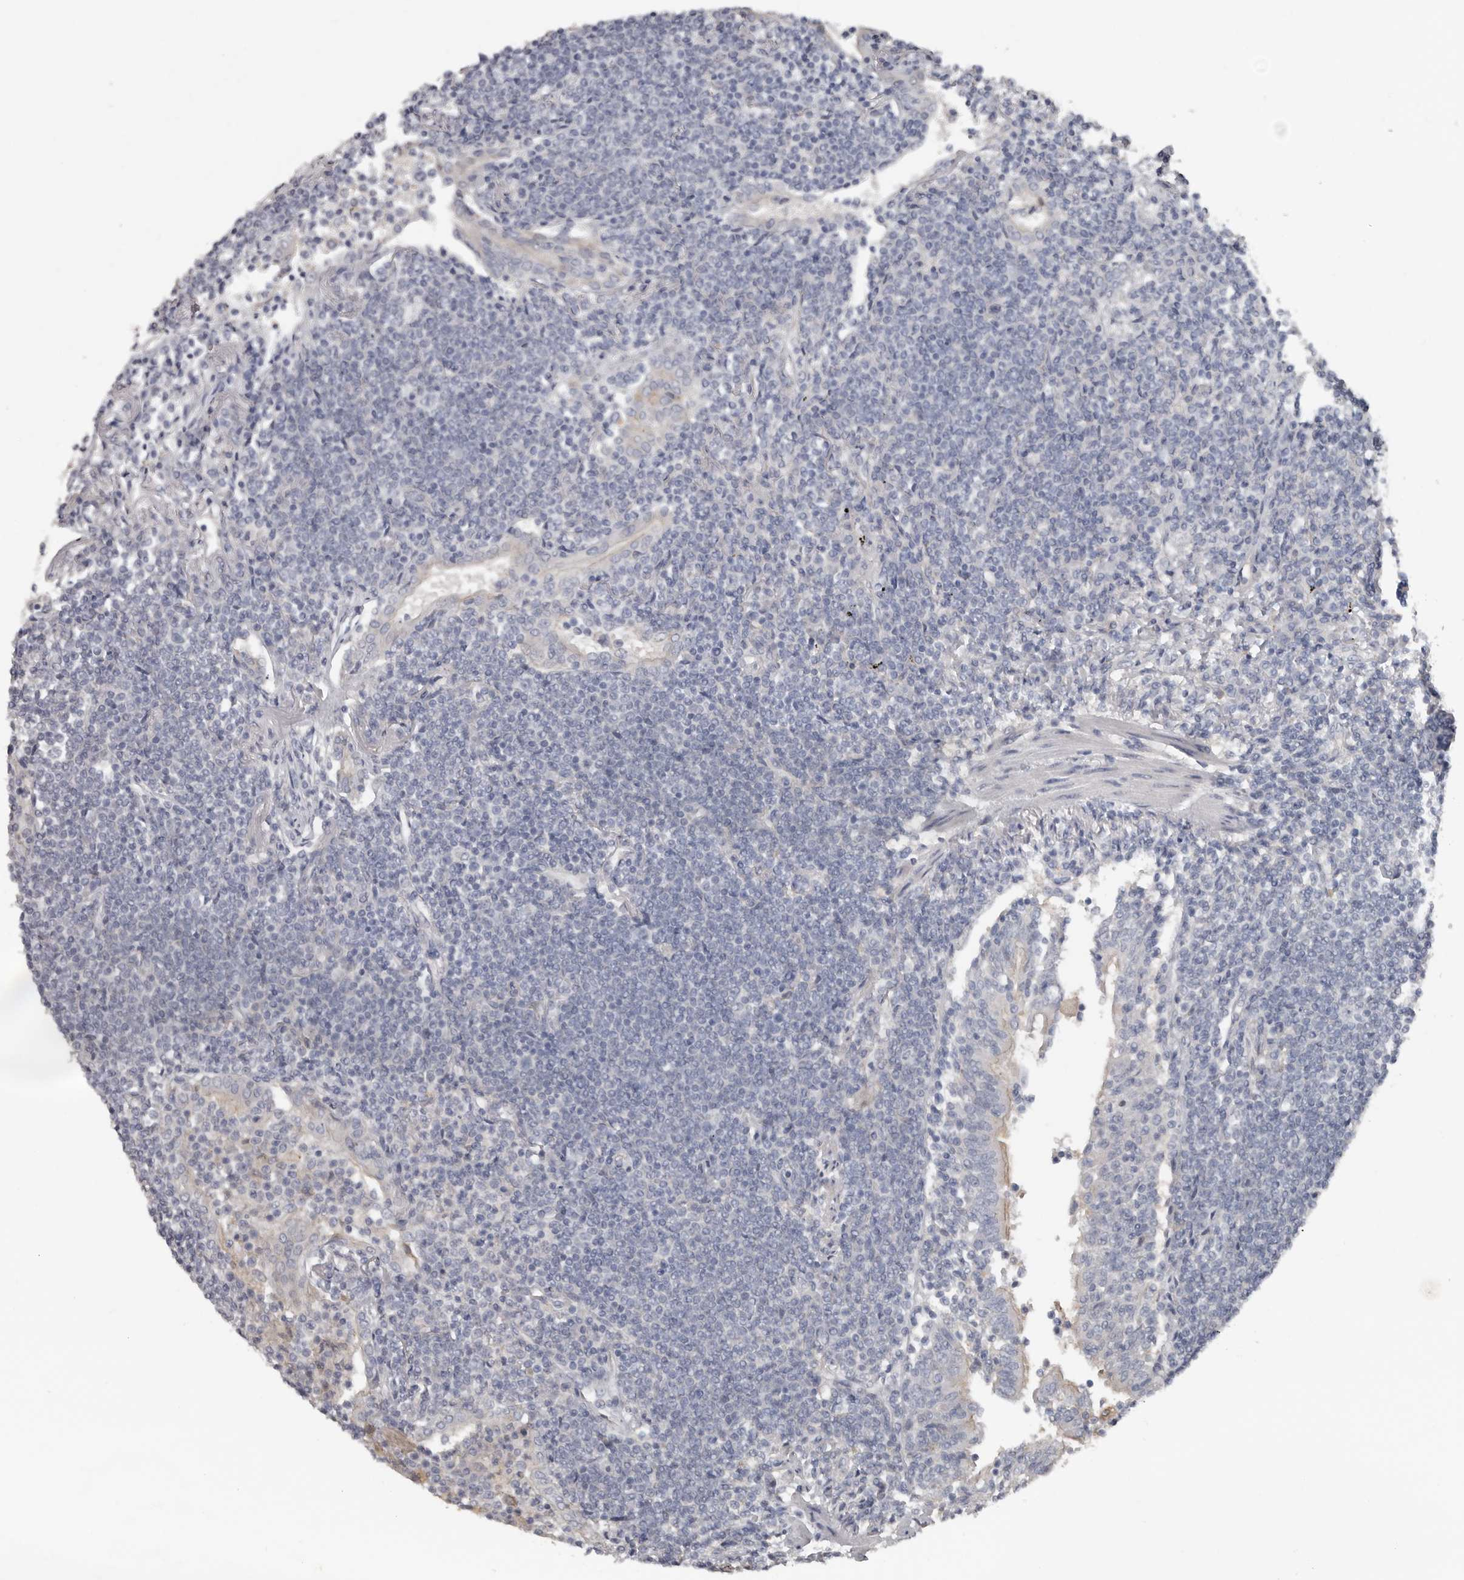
{"staining": {"intensity": "negative", "quantity": "none", "location": "none"}, "tissue": "lymphoma", "cell_type": "Tumor cells", "image_type": "cancer", "snomed": [{"axis": "morphology", "description": "Malignant lymphoma, non-Hodgkin's type, Low grade"}, {"axis": "topography", "description": "Lung"}], "caption": "Human malignant lymphoma, non-Hodgkin's type (low-grade) stained for a protein using immunohistochemistry demonstrates no expression in tumor cells.", "gene": "FABP7", "patient": {"sex": "female", "age": 71}}